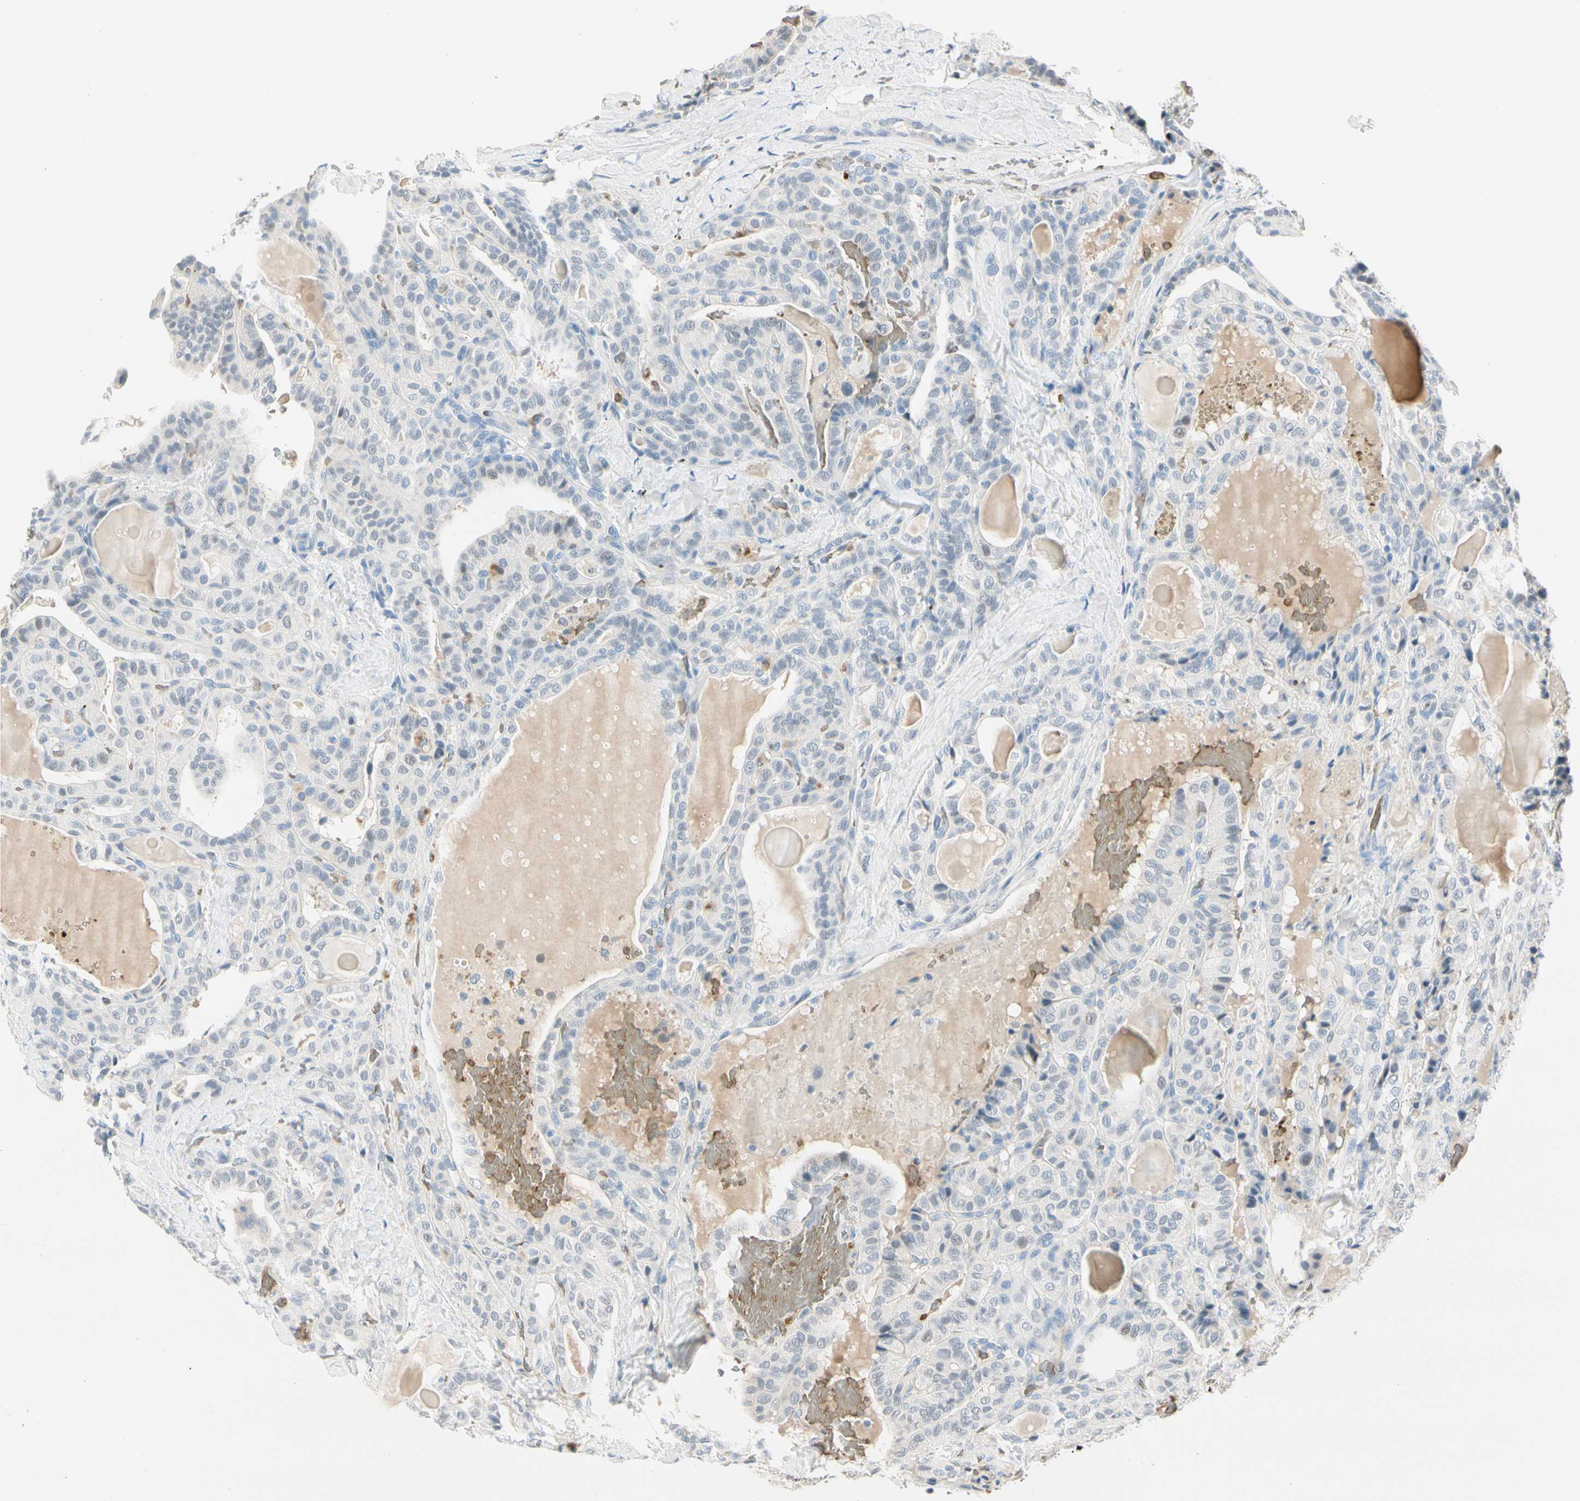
{"staining": {"intensity": "negative", "quantity": "none", "location": "none"}, "tissue": "thyroid cancer", "cell_type": "Tumor cells", "image_type": "cancer", "snomed": [{"axis": "morphology", "description": "Papillary adenocarcinoma, NOS"}, {"axis": "topography", "description": "Thyroid gland"}], "caption": "A micrograph of human thyroid papillary adenocarcinoma is negative for staining in tumor cells.", "gene": "CA1", "patient": {"sex": "male", "age": 77}}